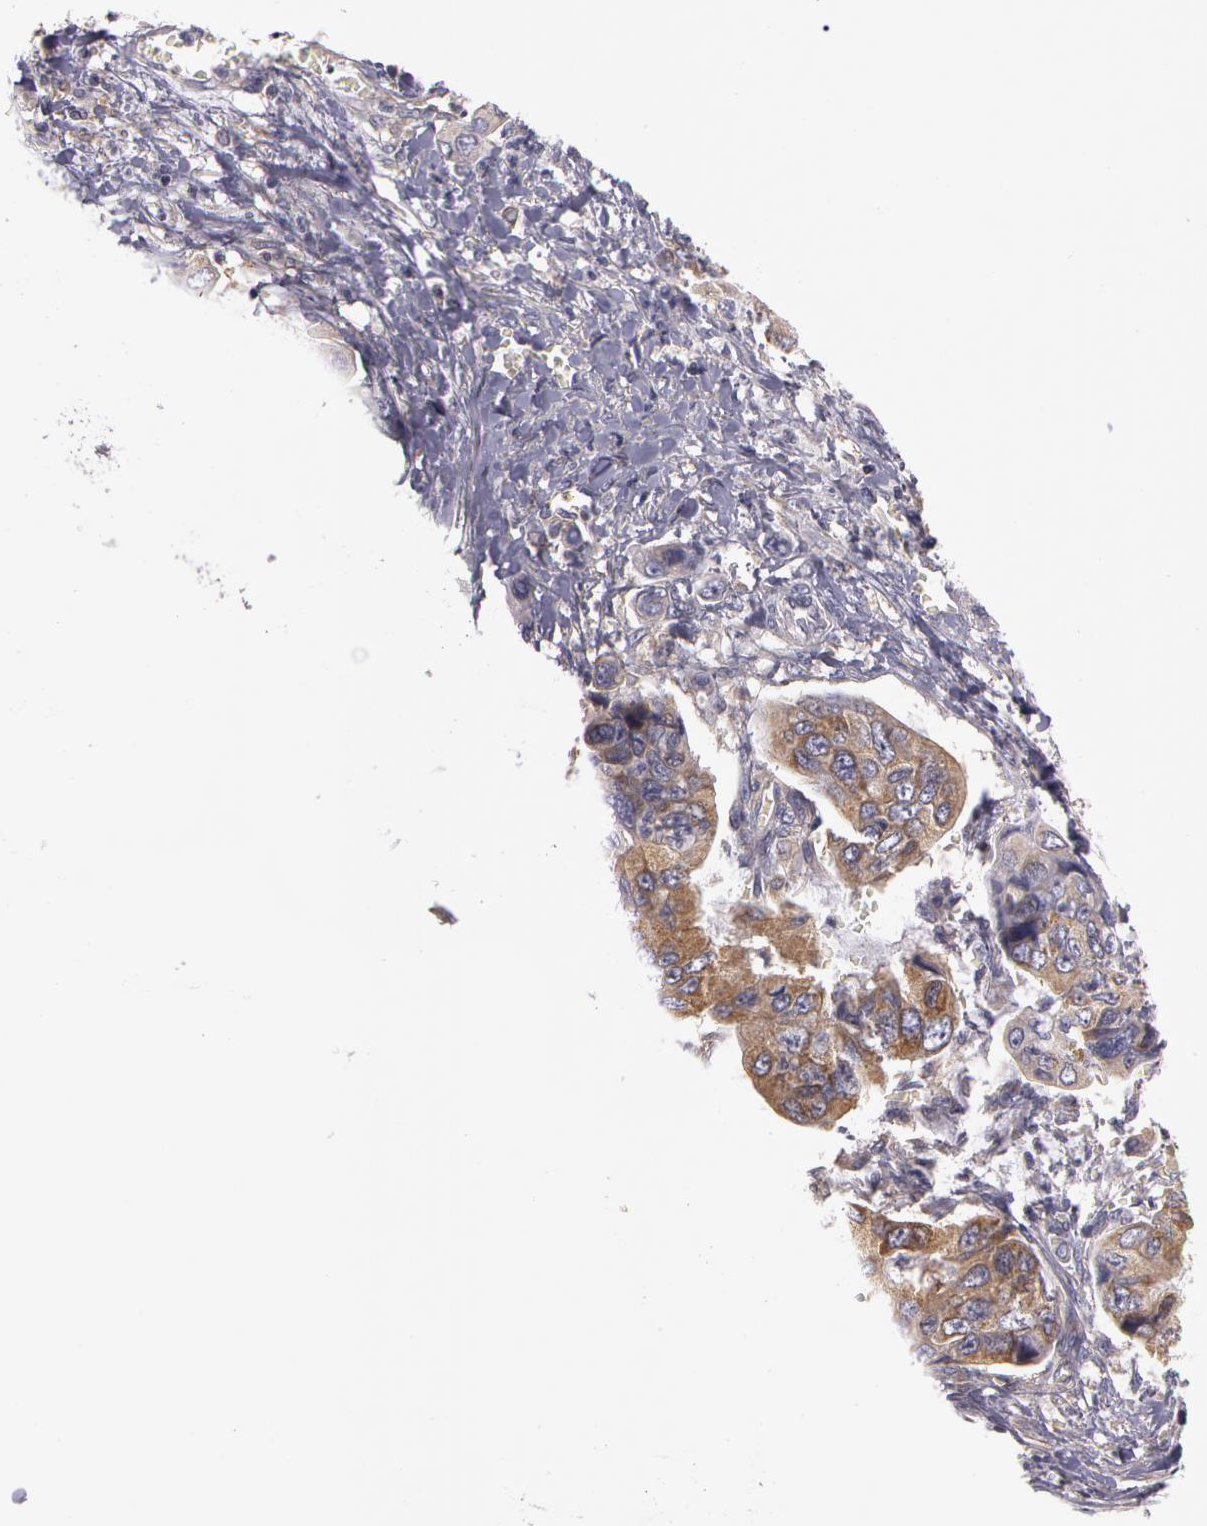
{"staining": {"intensity": "weak", "quantity": "25%-75%", "location": "cytoplasmic/membranous"}, "tissue": "stomach cancer", "cell_type": "Tumor cells", "image_type": "cancer", "snomed": [{"axis": "morphology", "description": "Adenocarcinoma, NOS"}, {"axis": "topography", "description": "Stomach, upper"}], "caption": "Approximately 25%-75% of tumor cells in stomach cancer (adenocarcinoma) demonstrate weak cytoplasmic/membranous protein positivity as visualized by brown immunohistochemical staining.", "gene": "NEK9", "patient": {"sex": "male", "age": 80}}